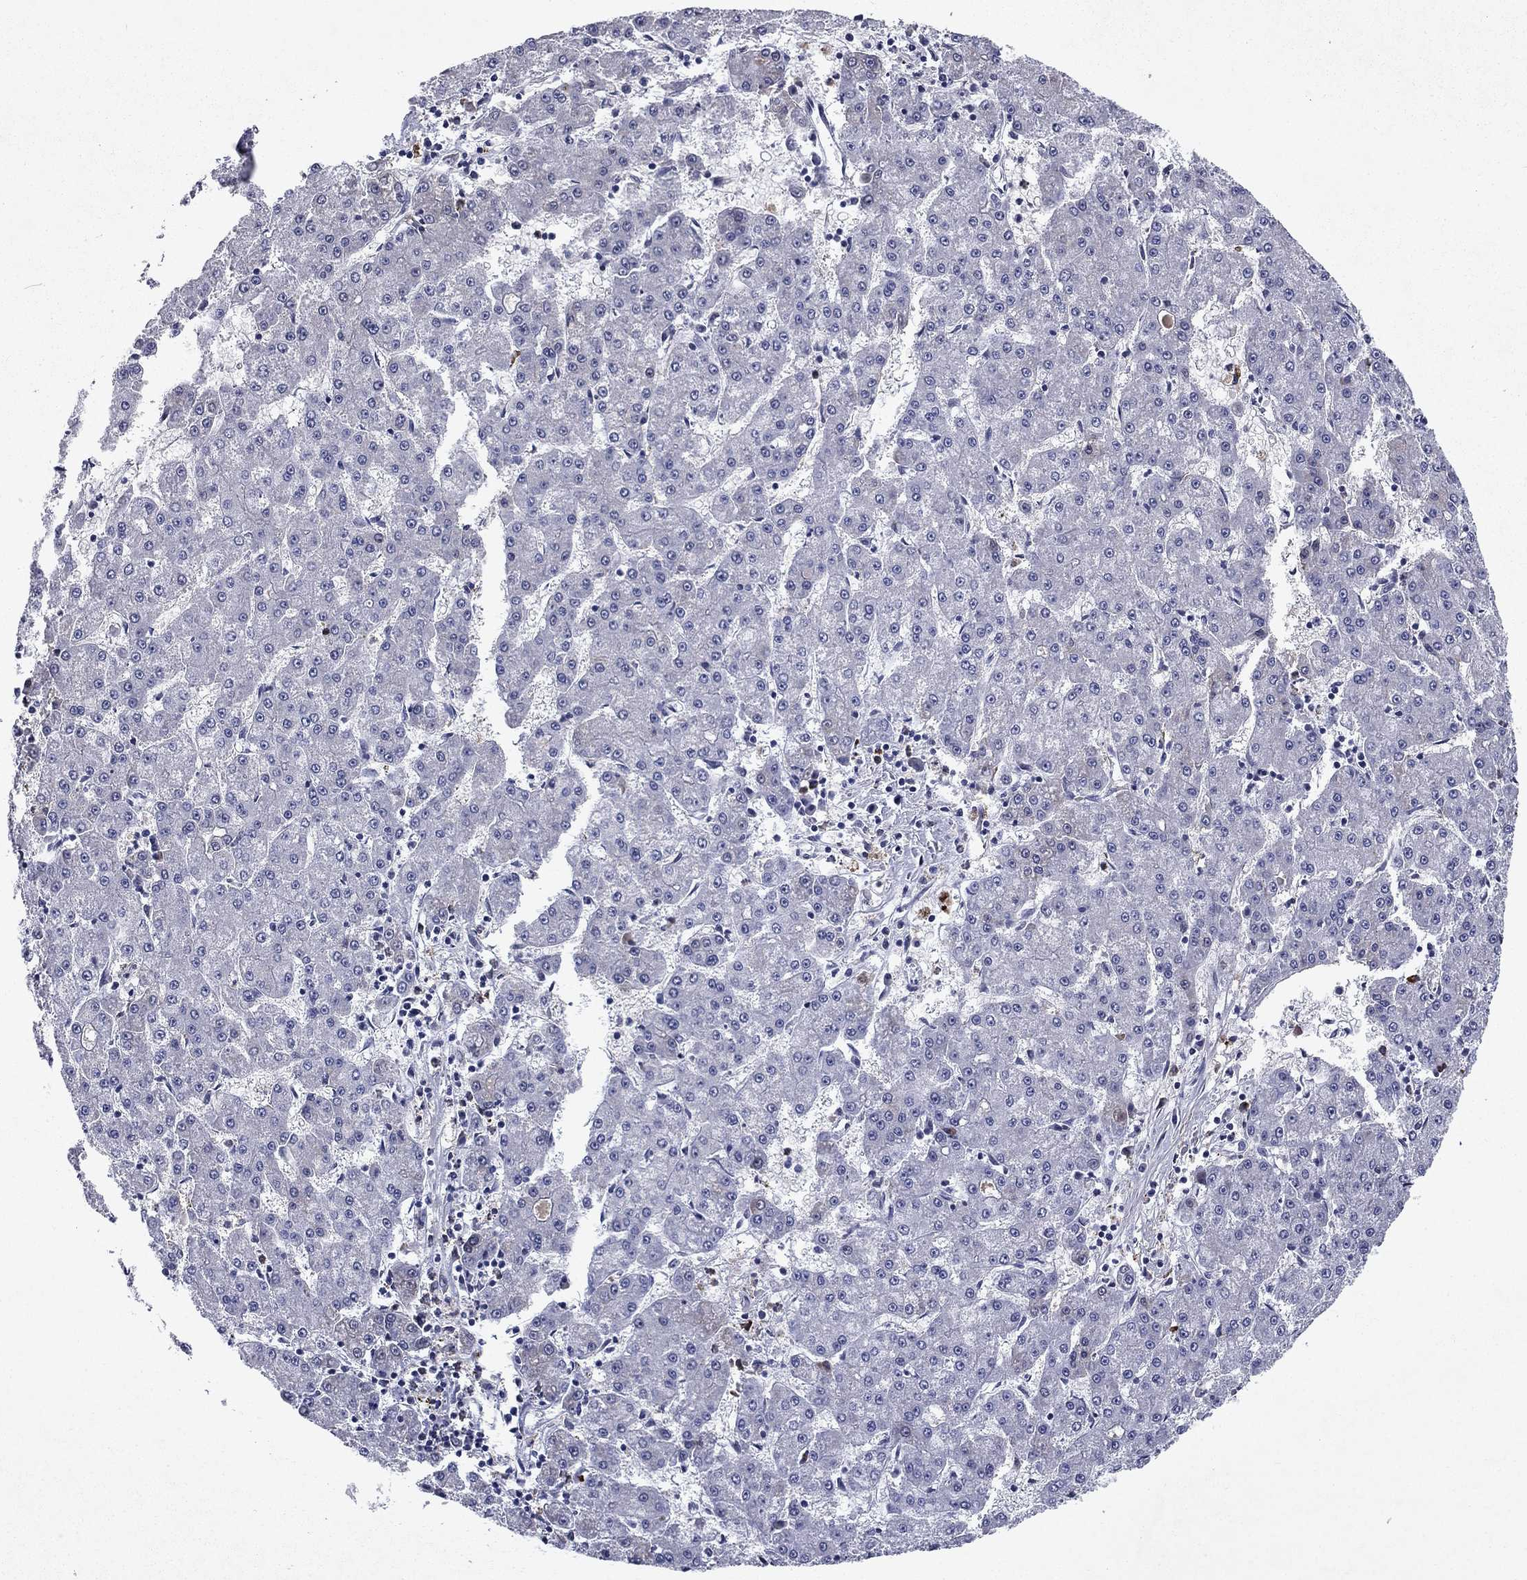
{"staining": {"intensity": "negative", "quantity": "none", "location": "none"}, "tissue": "liver cancer", "cell_type": "Tumor cells", "image_type": "cancer", "snomed": [{"axis": "morphology", "description": "Carcinoma, Hepatocellular, NOS"}, {"axis": "topography", "description": "Liver"}], "caption": "Tumor cells are negative for brown protein staining in liver hepatocellular carcinoma.", "gene": "ECM1", "patient": {"sex": "male", "age": 73}}